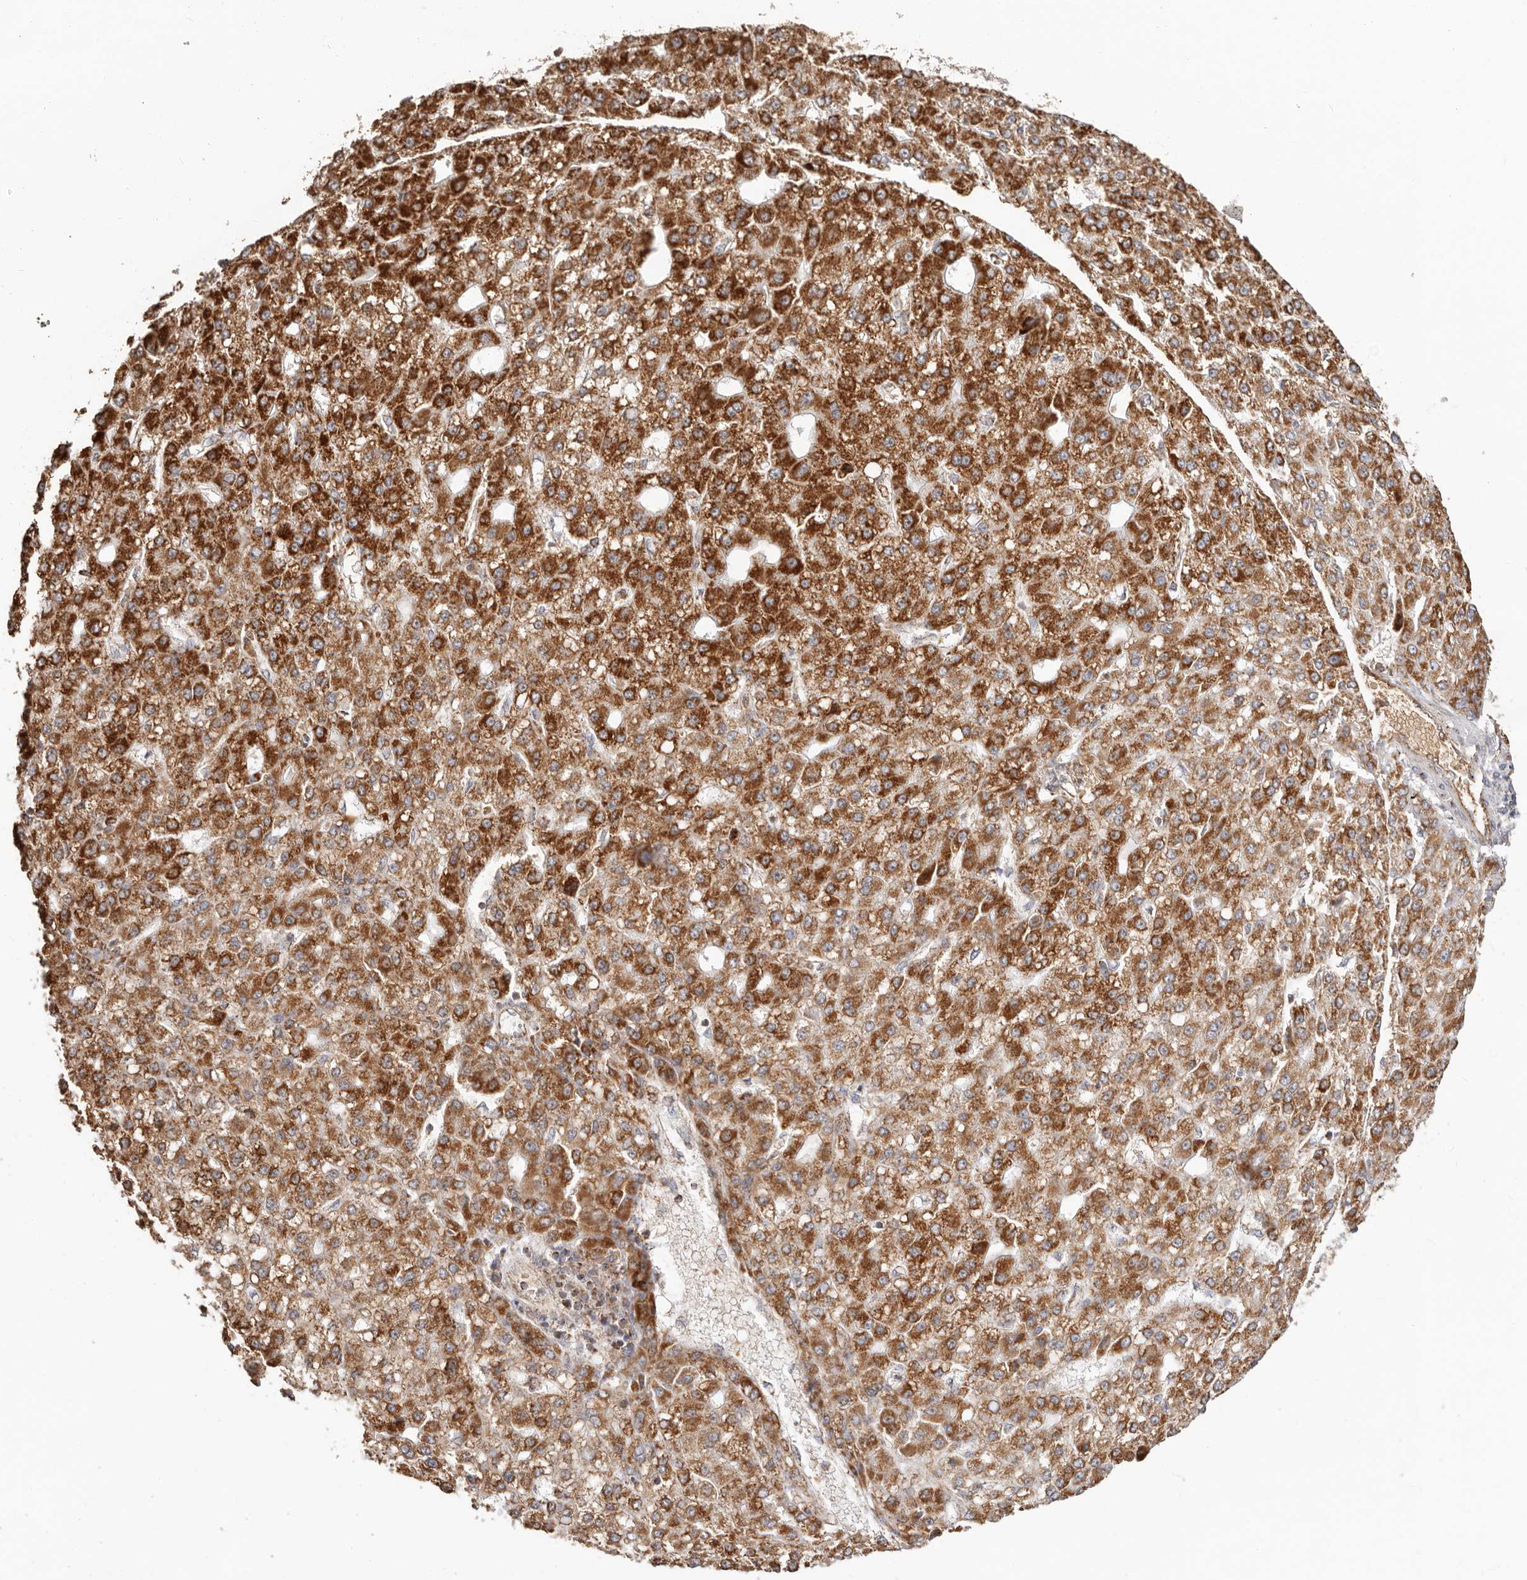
{"staining": {"intensity": "strong", "quantity": ">75%", "location": "cytoplasmic/membranous"}, "tissue": "liver cancer", "cell_type": "Tumor cells", "image_type": "cancer", "snomed": [{"axis": "morphology", "description": "Carcinoma, Hepatocellular, NOS"}, {"axis": "topography", "description": "Liver"}], "caption": "Immunohistochemistry photomicrograph of human liver cancer stained for a protein (brown), which shows high levels of strong cytoplasmic/membranous positivity in approximately >75% of tumor cells.", "gene": "NDUFB11", "patient": {"sex": "male", "age": 67}}